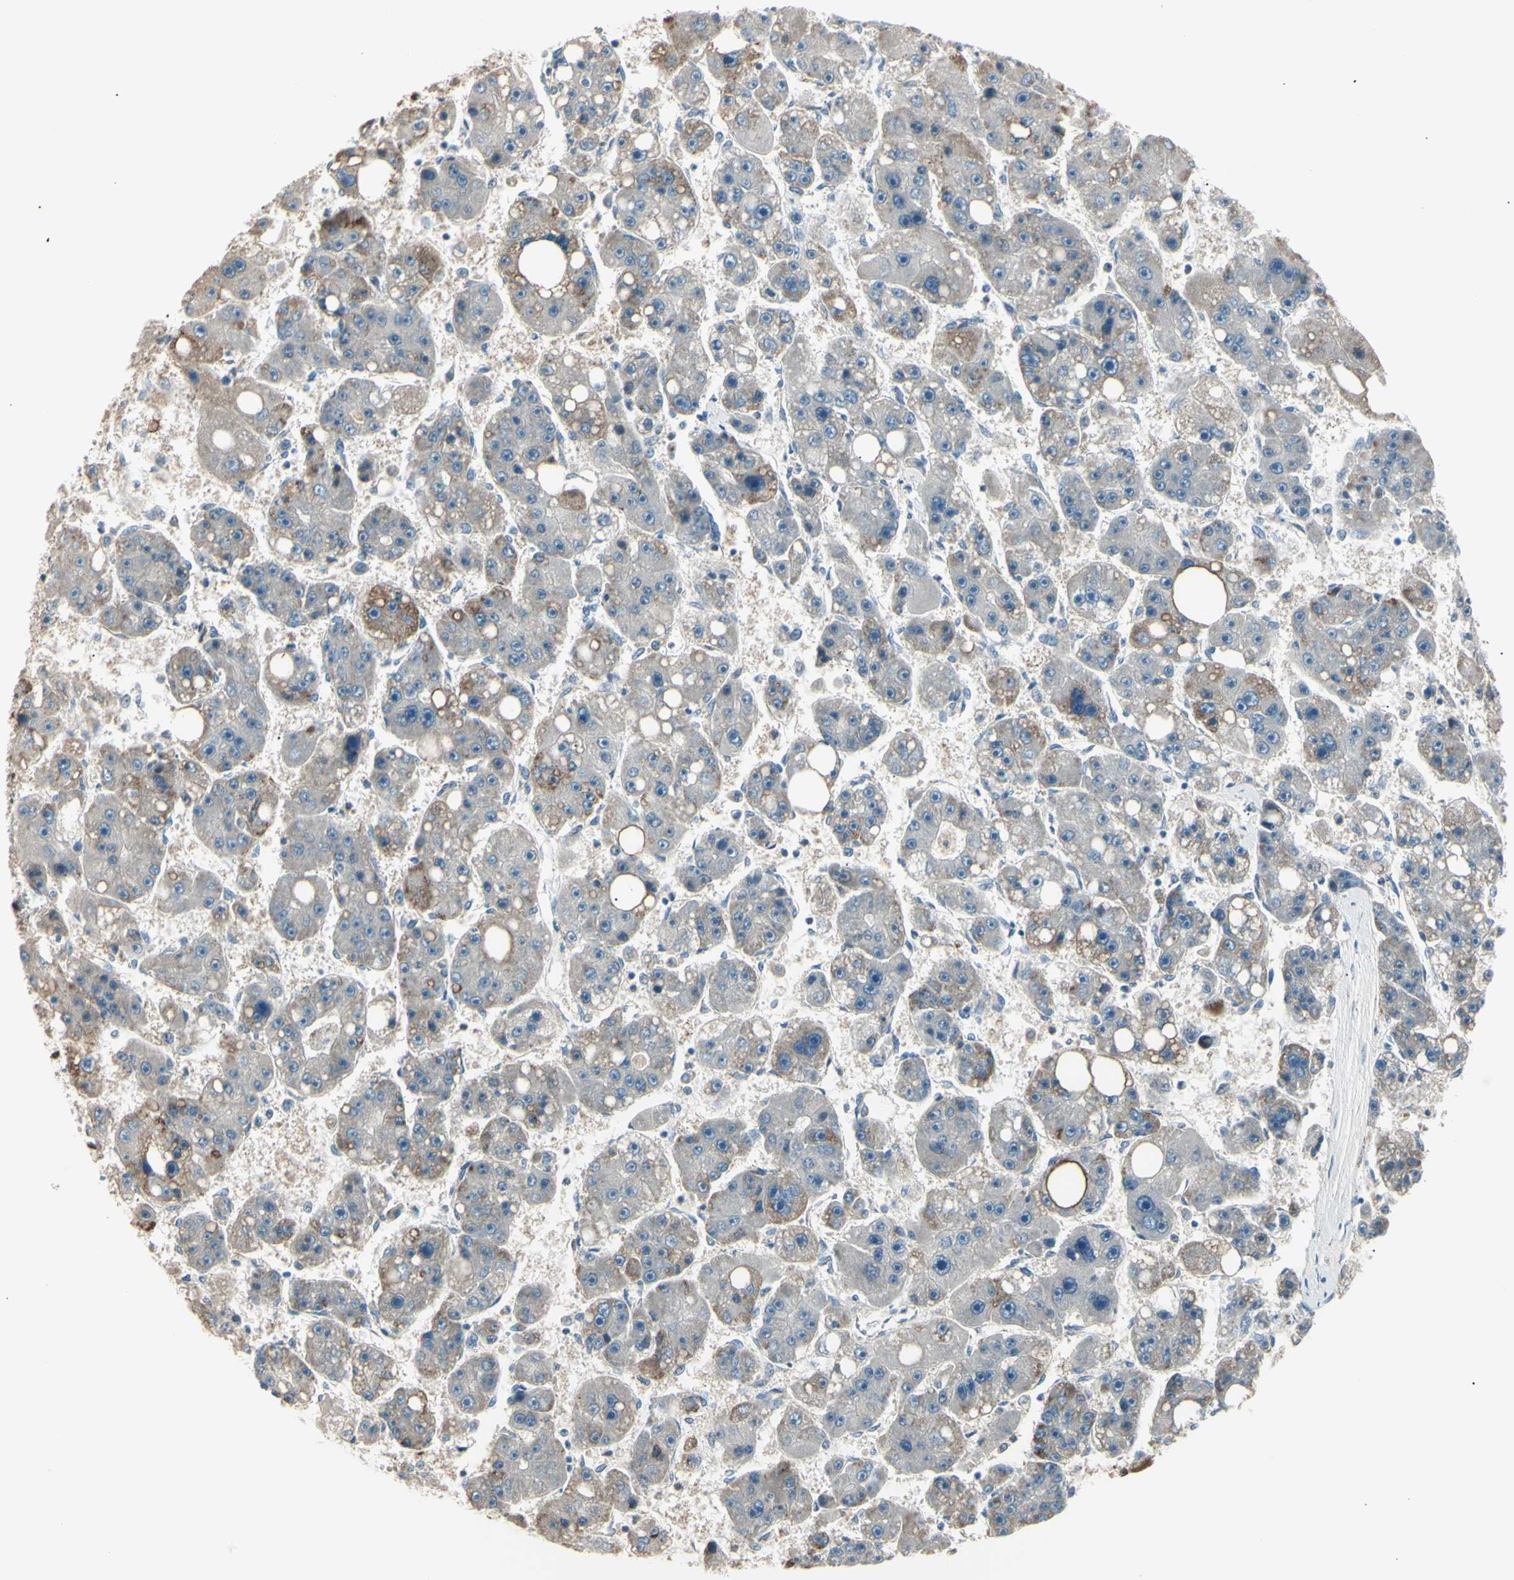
{"staining": {"intensity": "moderate", "quantity": "25%-75%", "location": "cytoplasmic/membranous"}, "tissue": "liver cancer", "cell_type": "Tumor cells", "image_type": "cancer", "snomed": [{"axis": "morphology", "description": "Carcinoma, Hepatocellular, NOS"}, {"axis": "topography", "description": "Liver"}], "caption": "Liver cancer stained for a protein (brown) reveals moderate cytoplasmic/membranous positive expression in about 25%-75% of tumor cells.", "gene": "LHPP", "patient": {"sex": "female", "age": 61}}